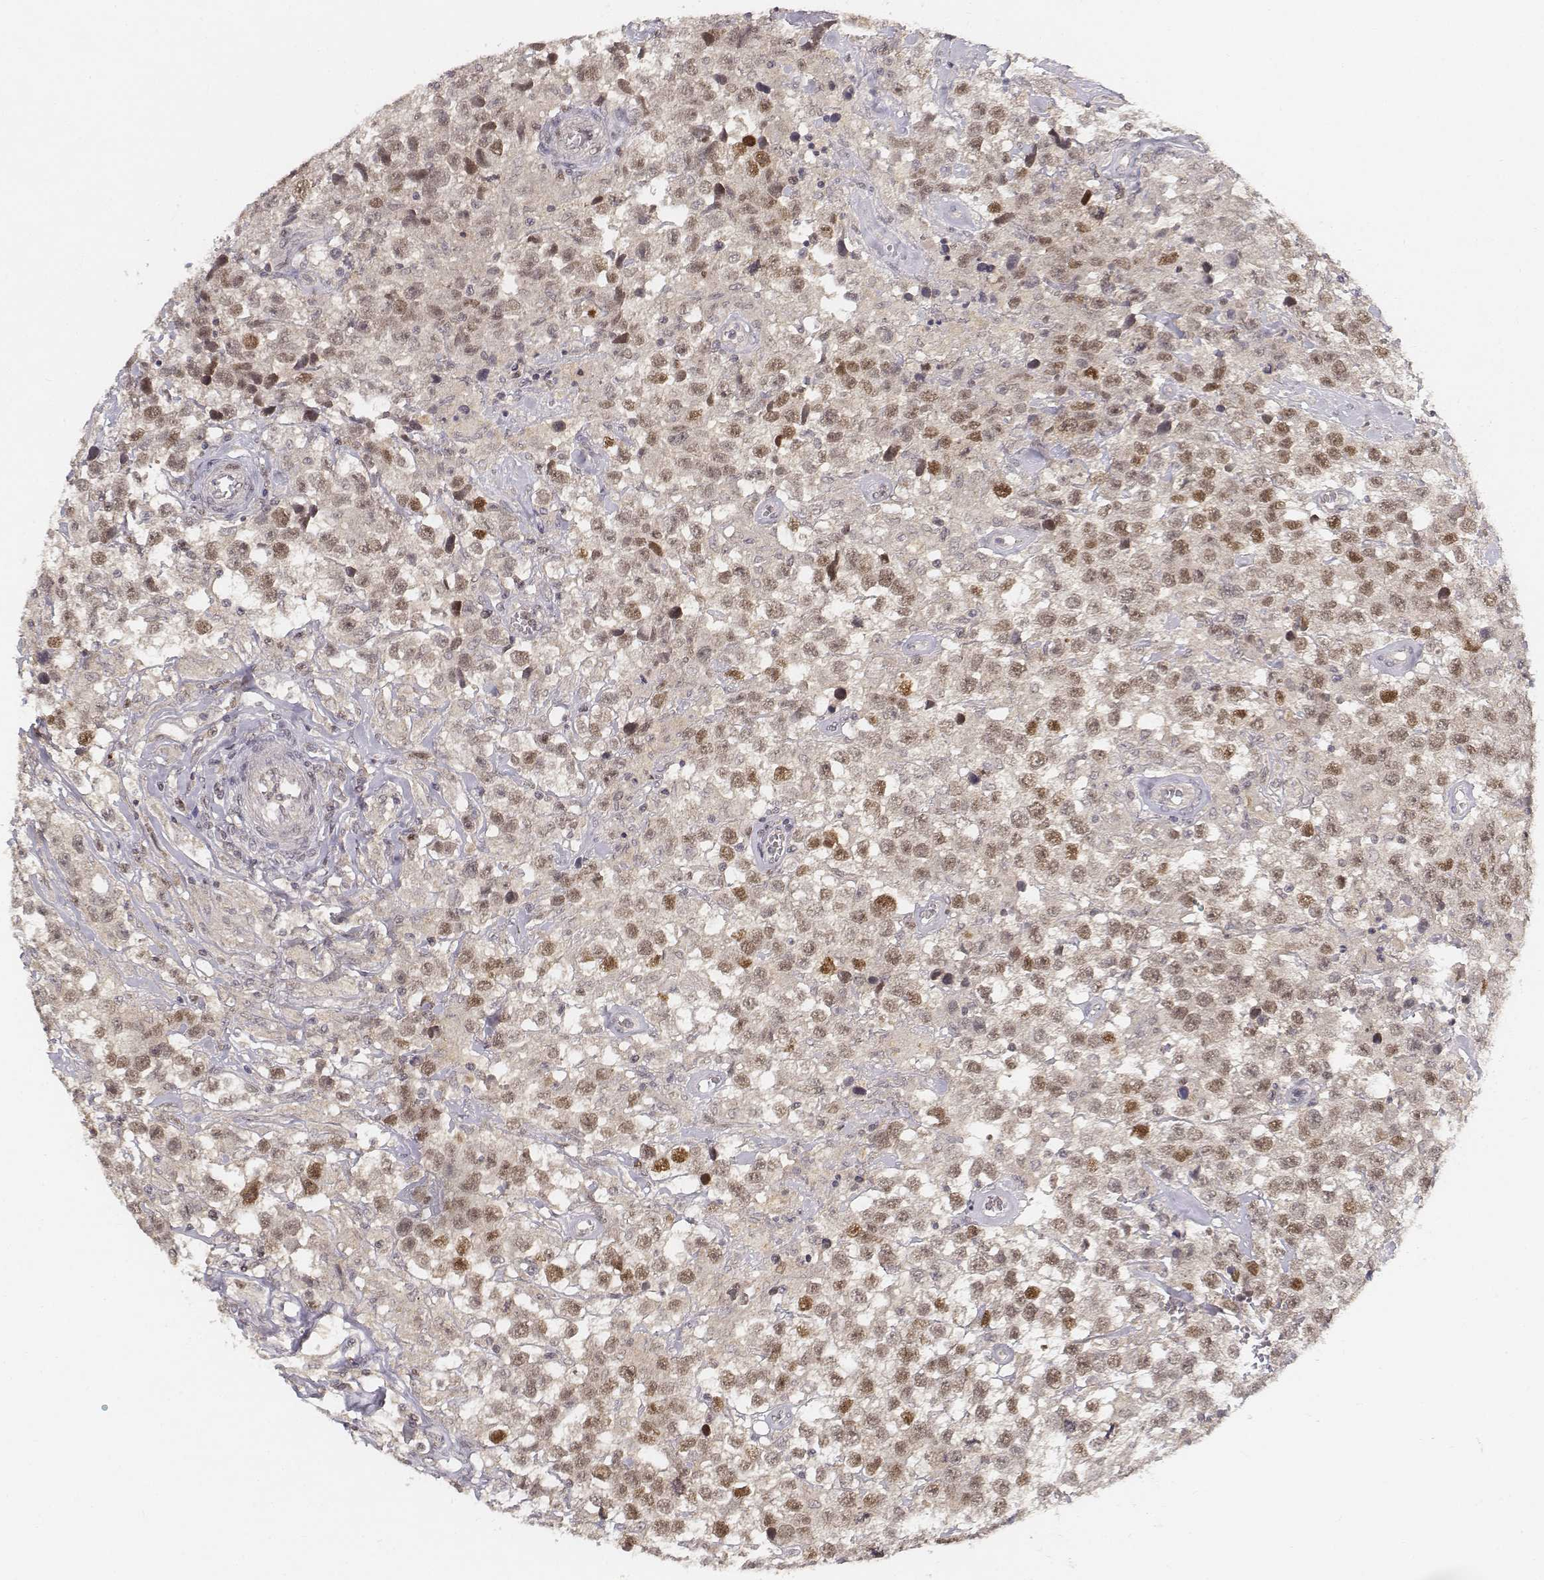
{"staining": {"intensity": "moderate", "quantity": "<25%", "location": "nuclear"}, "tissue": "testis cancer", "cell_type": "Tumor cells", "image_type": "cancer", "snomed": [{"axis": "morphology", "description": "Seminoma, NOS"}, {"axis": "topography", "description": "Testis"}], "caption": "Testis cancer stained with a protein marker shows moderate staining in tumor cells.", "gene": "FANCD2", "patient": {"sex": "male", "age": 43}}